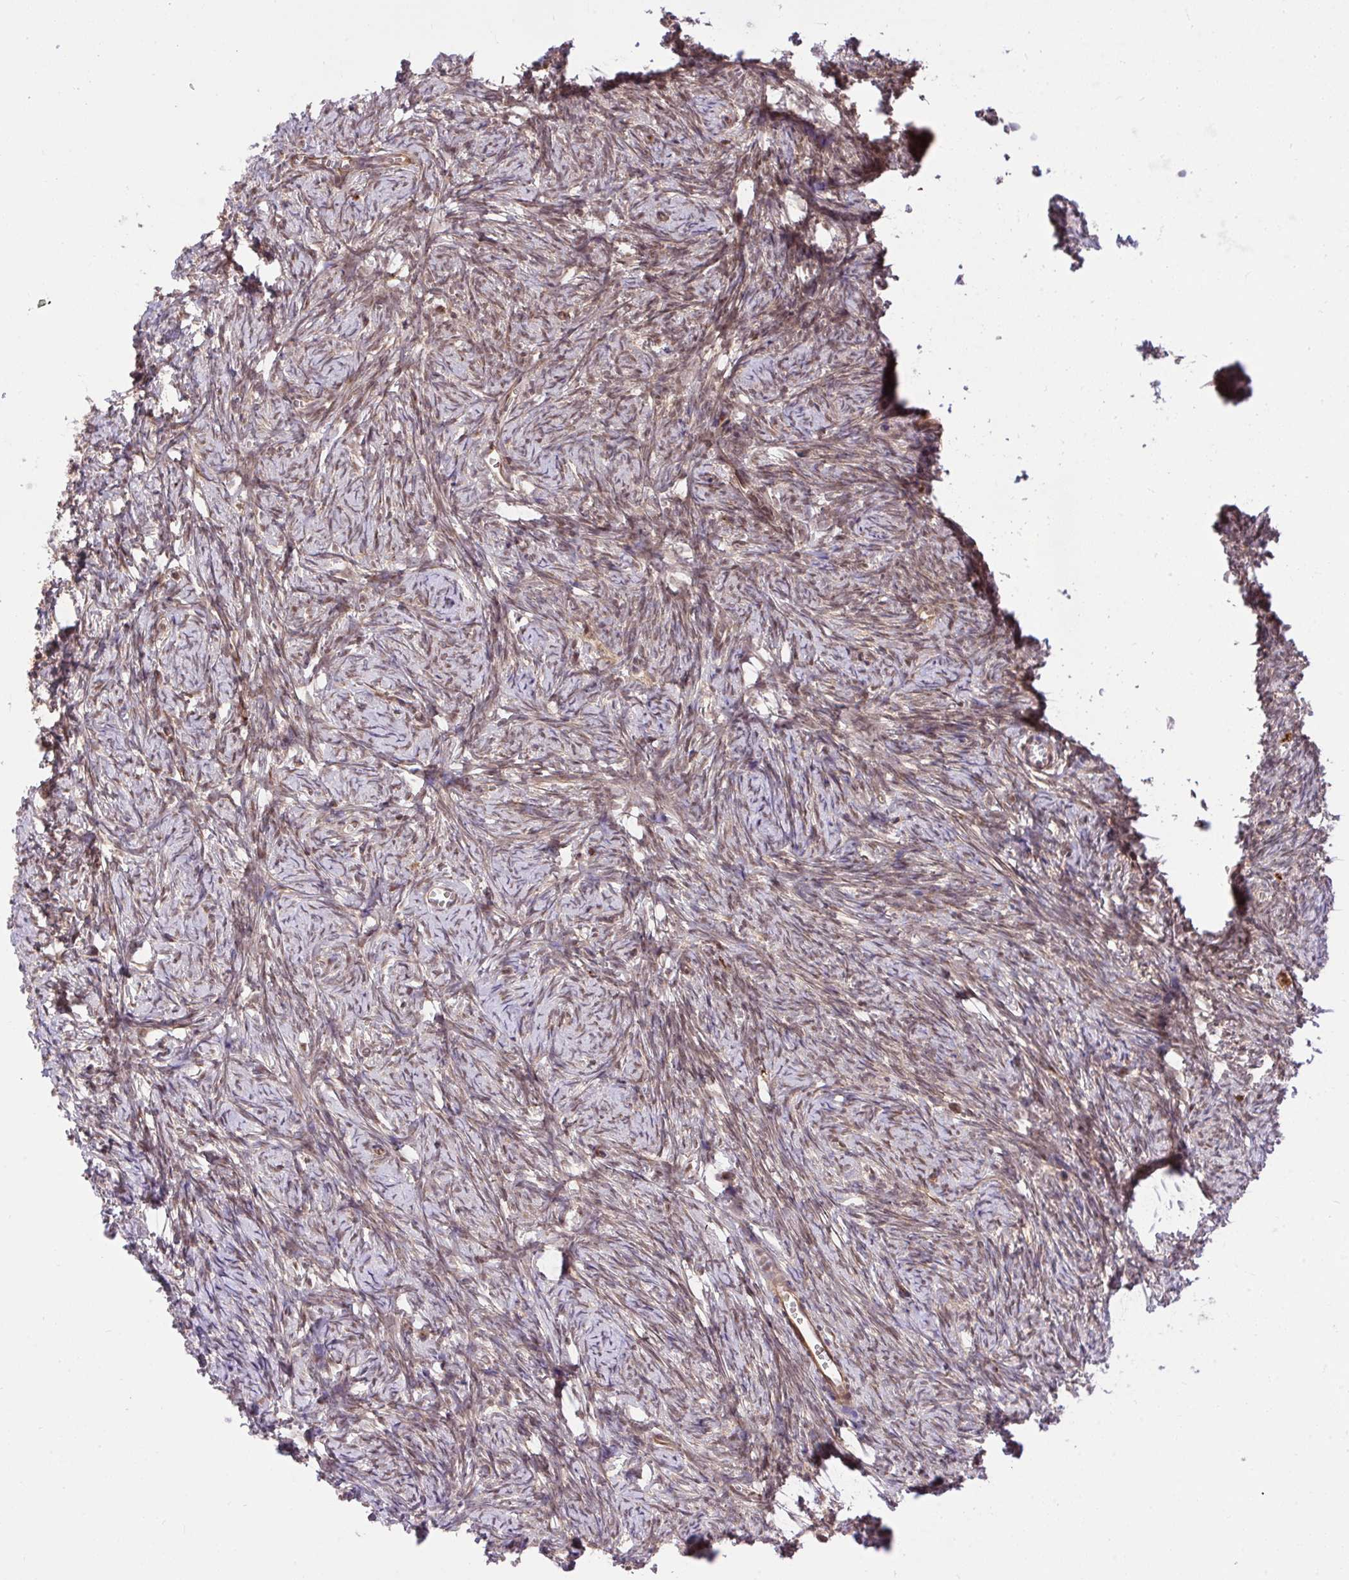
{"staining": {"intensity": "moderate", "quantity": "25%-75%", "location": "cytoplasmic/membranous"}, "tissue": "ovary", "cell_type": "Ovarian stroma cells", "image_type": "normal", "snomed": [{"axis": "morphology", "description": "Normal tissue, NOS"}, {"axis": "topography", "description": "Ovary"}], "caption": "The image exhibits immunohistochemical staining of unremarkable ovary. There is moderate cytoplasmic/membranous positivity is seen in about 25%-75% of ovarian stroma cells.", "gene": "ERI1", "patient": {"sex": "female", "age": 41}}